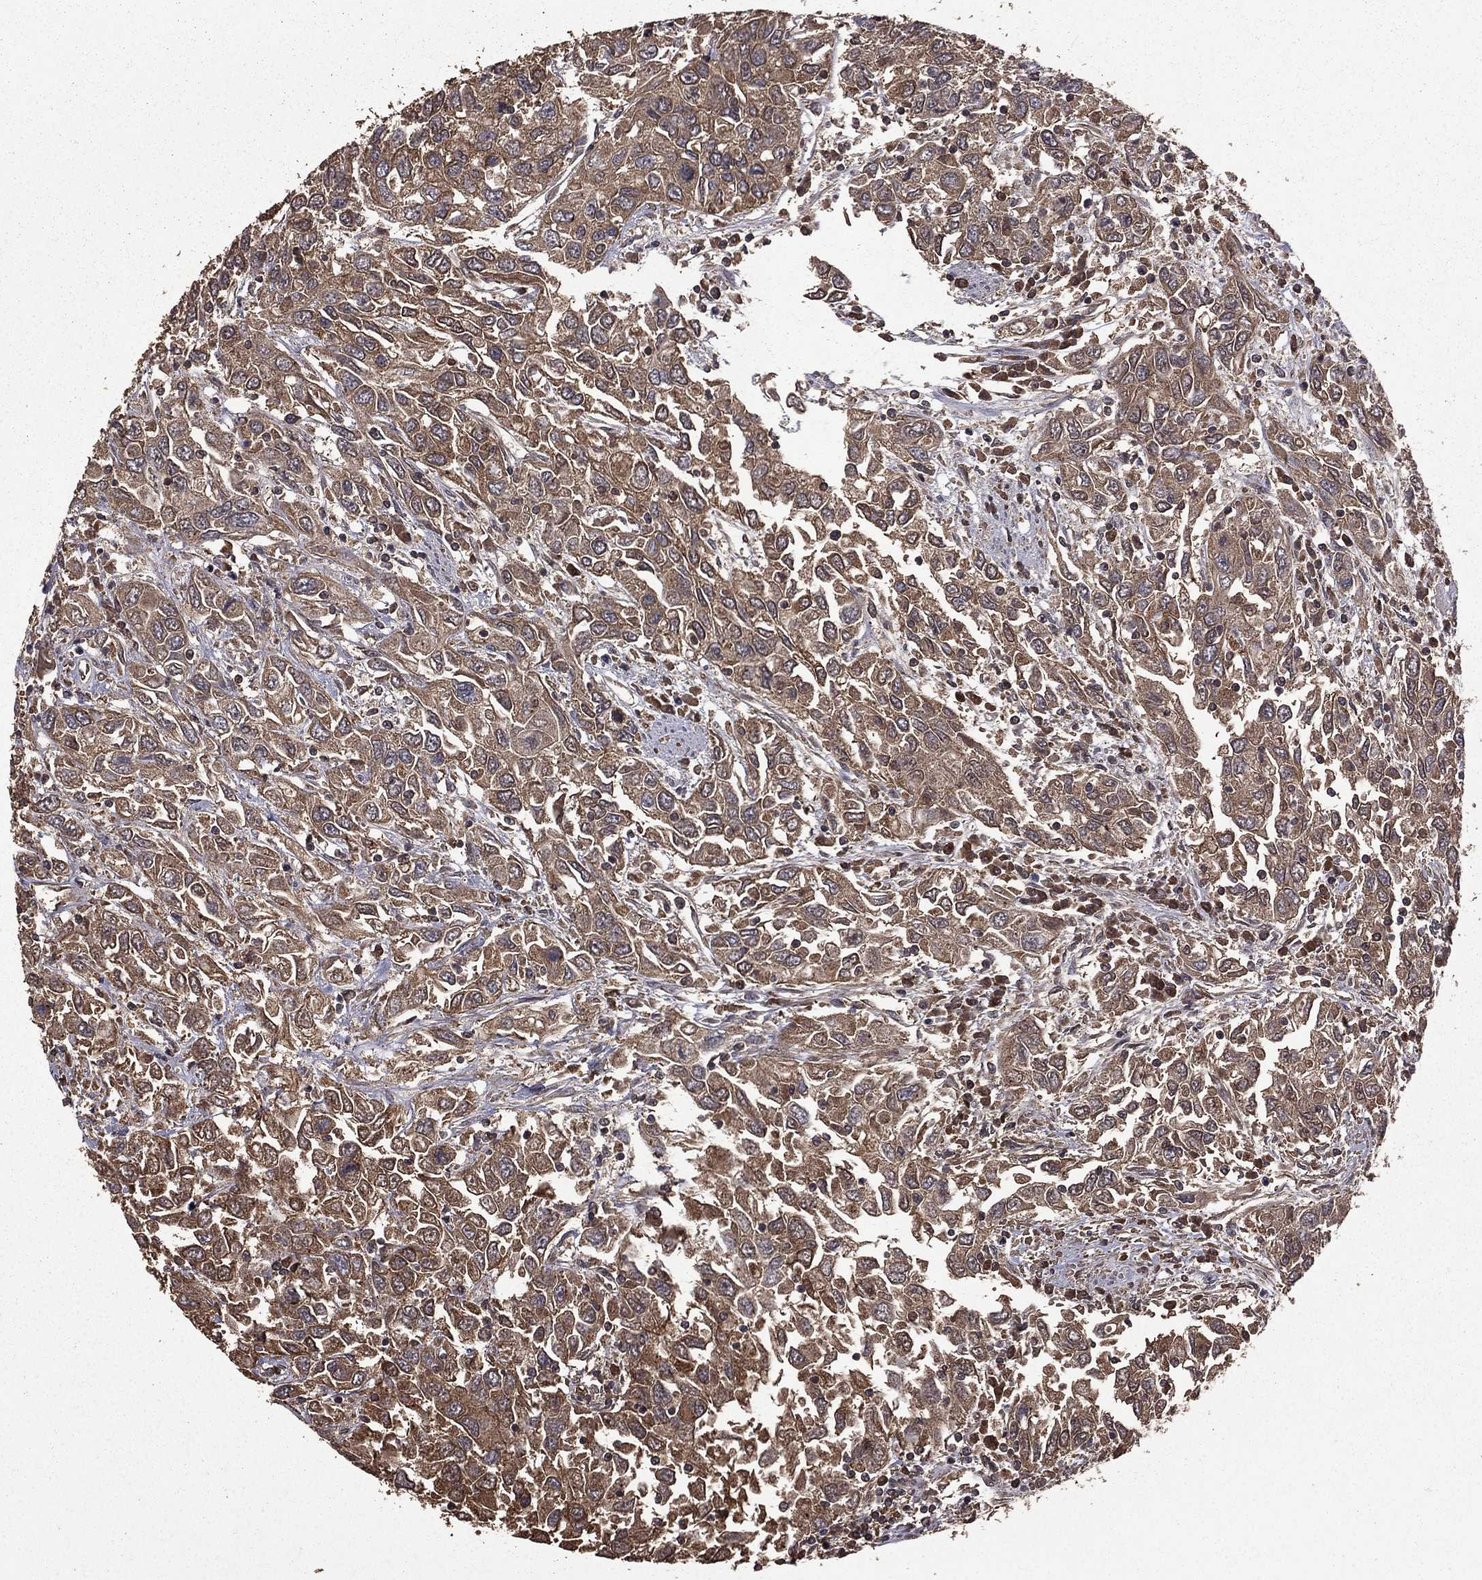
{"staining": {"intensity": "weak", "quantity": ">75%", "location": "cytoplasmic/membranous"}, "tissue": "urothelial cancer", "cell_type": "Tumor cells", "image_type": "cancer", "snomed": [{"axis": "morphology", "description": "Urothelial carcinoma, High grade"}, {"axis": "topography", "description": "Urinary bladder"}], "caption": "There is low levels of weak cytoplasmic/membranous staining in tumor cells of urothelial cancer, as demonstrated by immunohistochemical staining (brown color).", "gene": "BIRC6", "patient": {"sex": "male", "age": 76}}